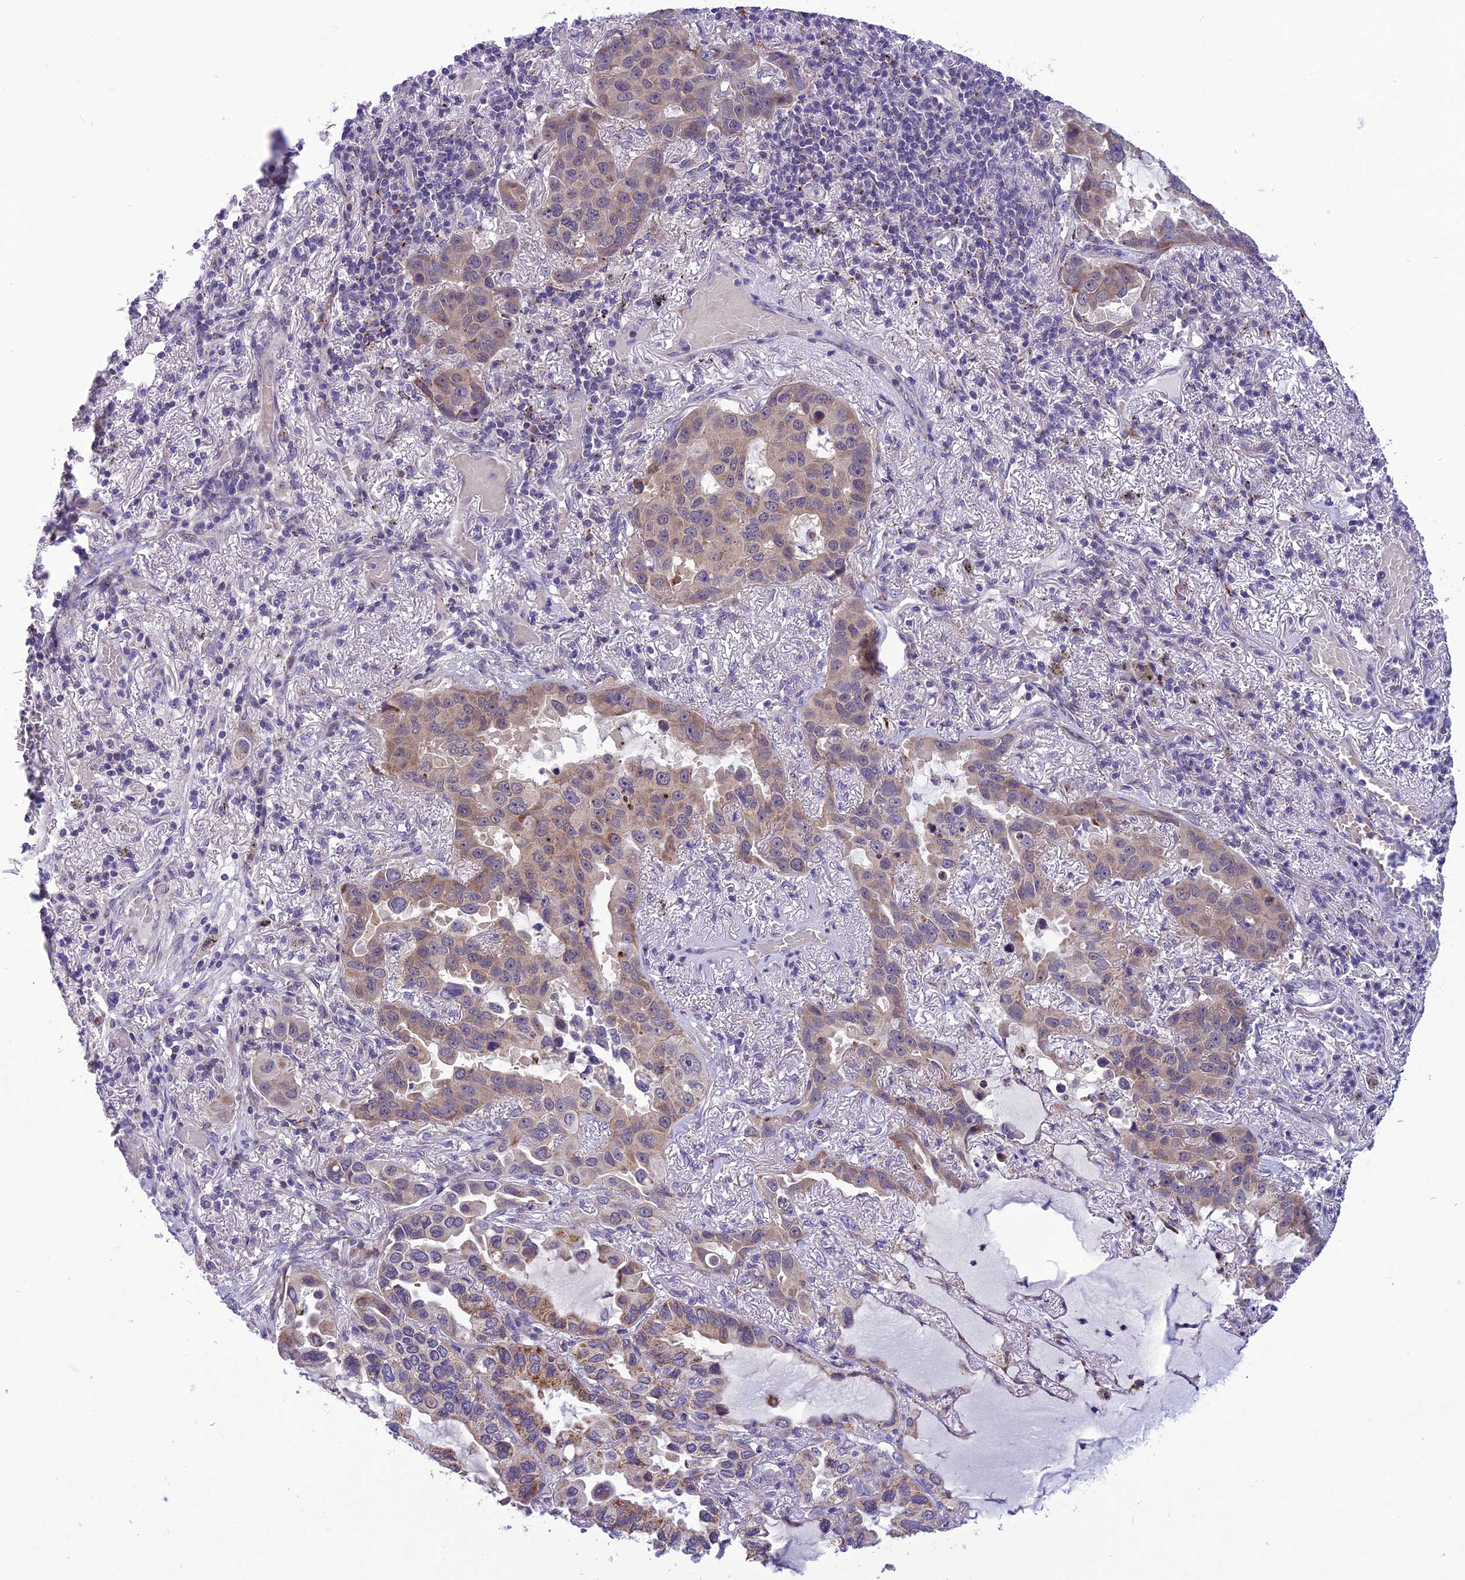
{"staining": {"intensity": "moderate", "quantity": "<25%", "location": "cytoplasmic/membranous"}, "tissue": "lung cancer", "cell_type": "Tumor cells", "image_type": "cancer", "snomed": [{"axis": "morphology", "description": "Adenocarcinoma, NOS"}, {"axis": "topography", "description": "Lung"}], "caption": "An immunohistochemistry (IHC) histopathology image of neoplastic tissue is shown. Protein staining in brown shows moderate cytoplasmic/membranous positivity in lung adenocarcinoma within tumor cells. (brown staining indicates protein expression, while blue staining denotes nuclei).", "gene": "PSMF1", "patient": {"sex": "male", "age": 64}}